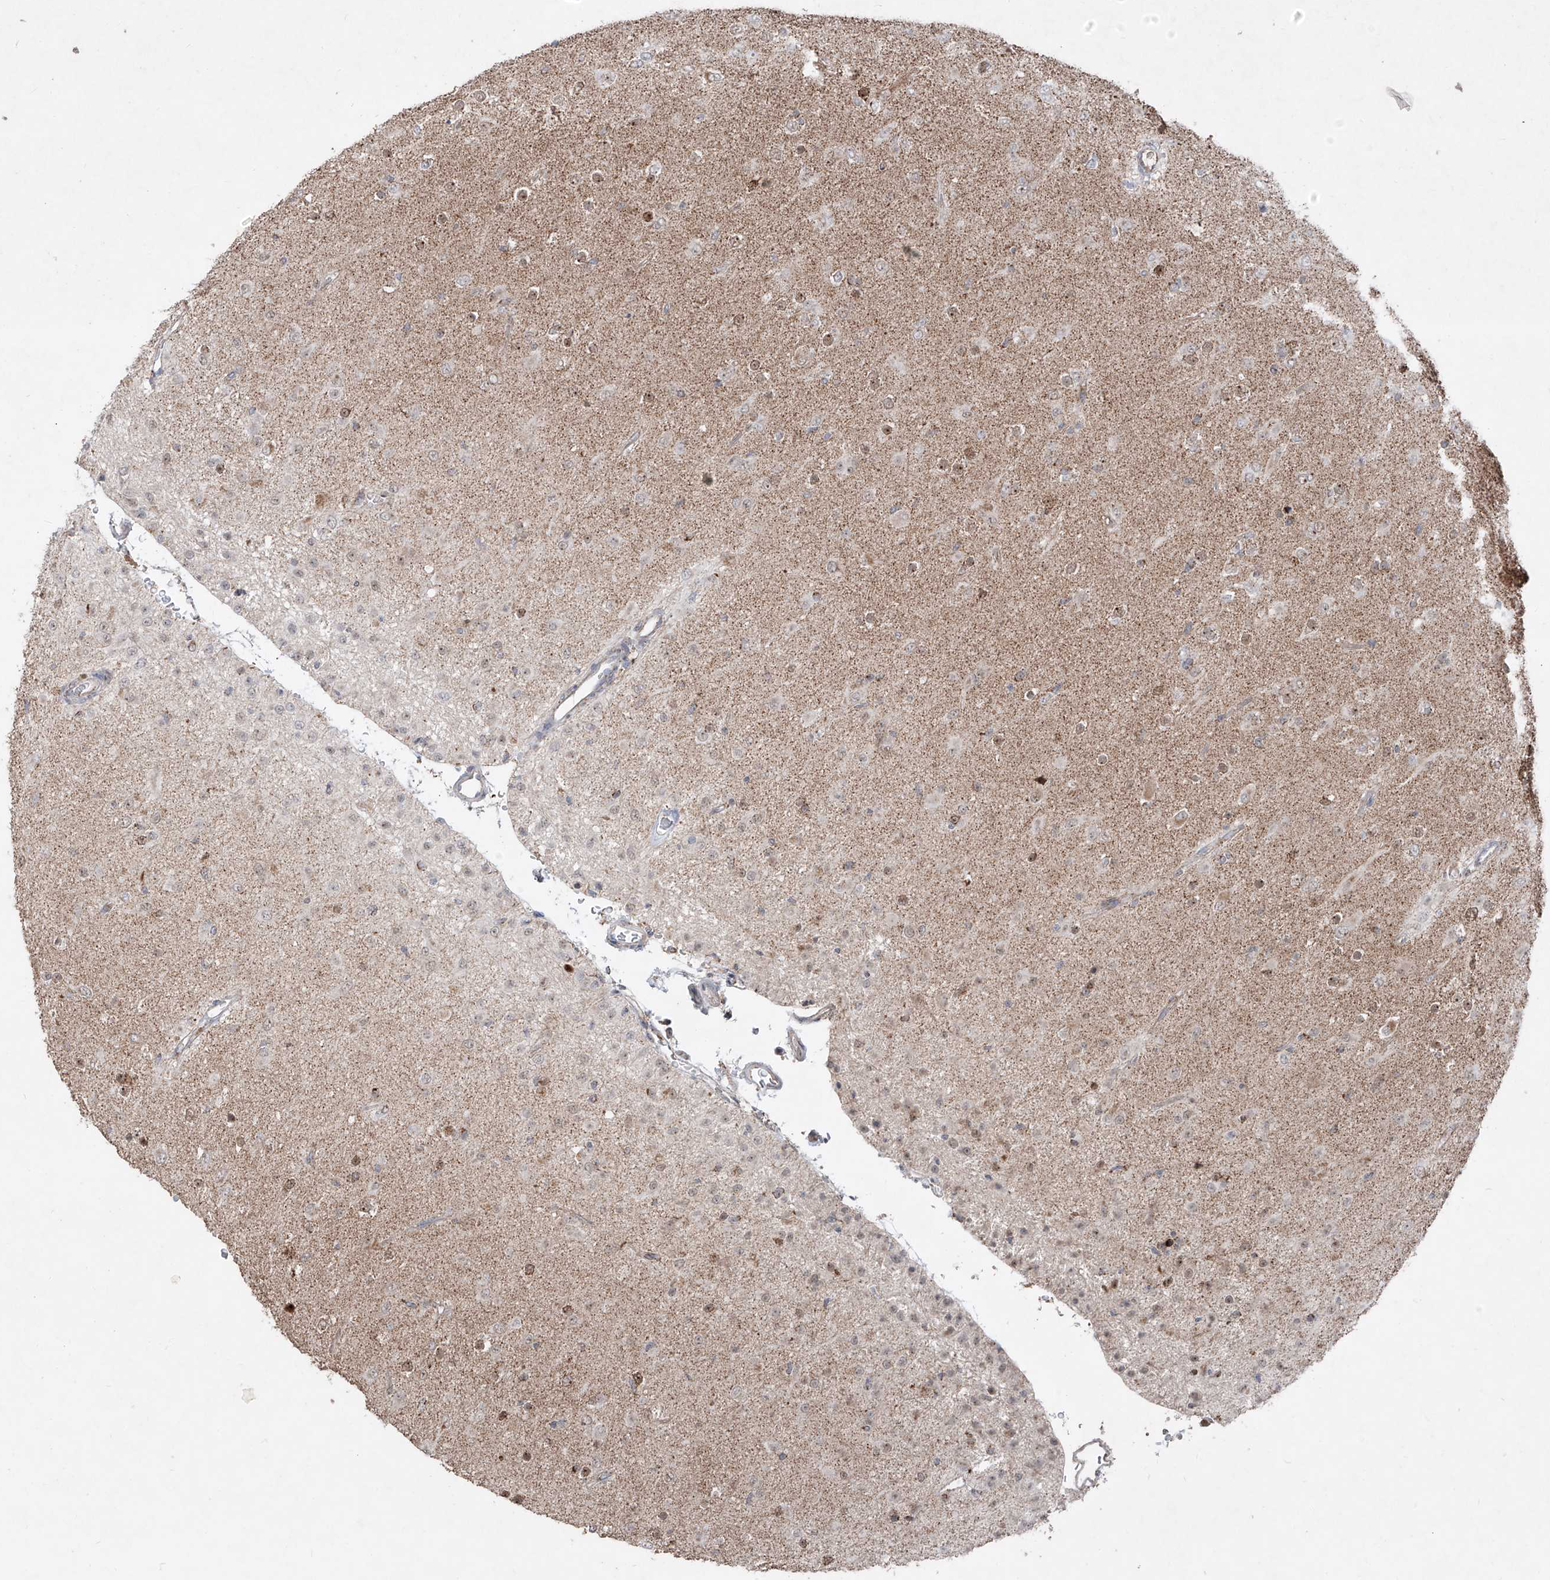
{"staining": {"intensity": "negative", "quantity": "none", "location": "none"}, "tissue": "glioma", "cell_type": "Tumor cells", "image_type": "cancer", "snomed": [{"axis": "morphology", "description": "Glioma, malignant, Low grade"}, {"axis": "topography", "description": "Brain"}], "caption": "This is an immunohistochemistry (IHC) histopathology image of human malignant glioma (low-grade). There is no positivity in tumor cells.", "gene": "NDUFB3", "patient": {"sex": "male", "age": 65}}